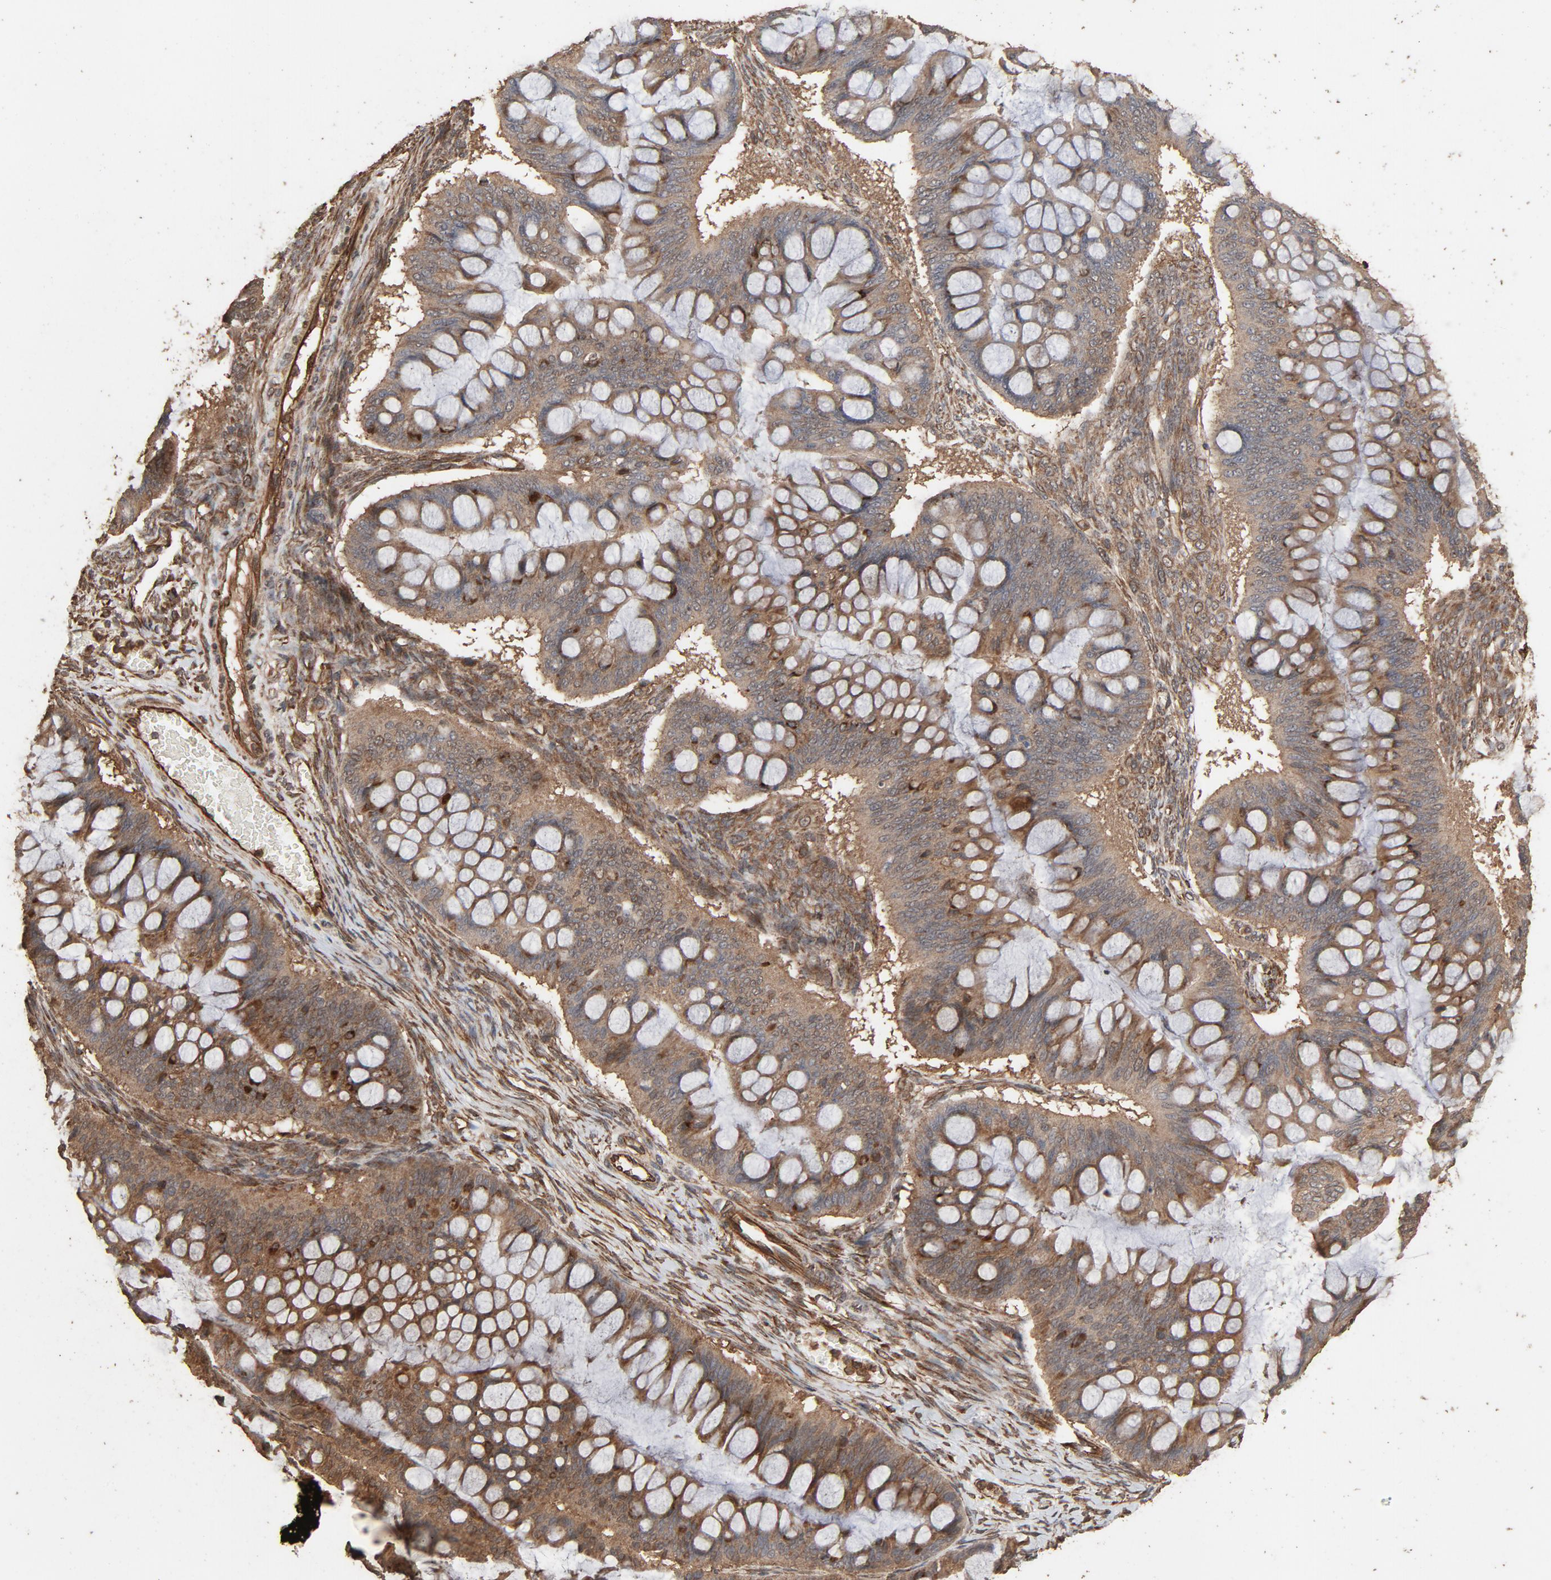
{"staining": {"intensity": "weak", "quantity": ">75%", "location": "cytoplasmic/membranous"}, "tissue": "ovarian cancer", "cell_type": "Tumor cells", "image_type": "cancer", "snomed": [{"axis": "morphology", "description": "Cystadenocarcinoma, mucinous, NOS"}, {"axis": "topography", "description": "Ovary"}], "caption": "Immunohistochemistry (IHC) (DAB (3,3'-diaminobenzidine)) staining of ovarian cancer demonstrates weak cytoplasmic/membranous protein positivity in about >75% of tumor cells.", "gene": "RPS6KA6", "patient": {"sex": "female", "age": 73}}